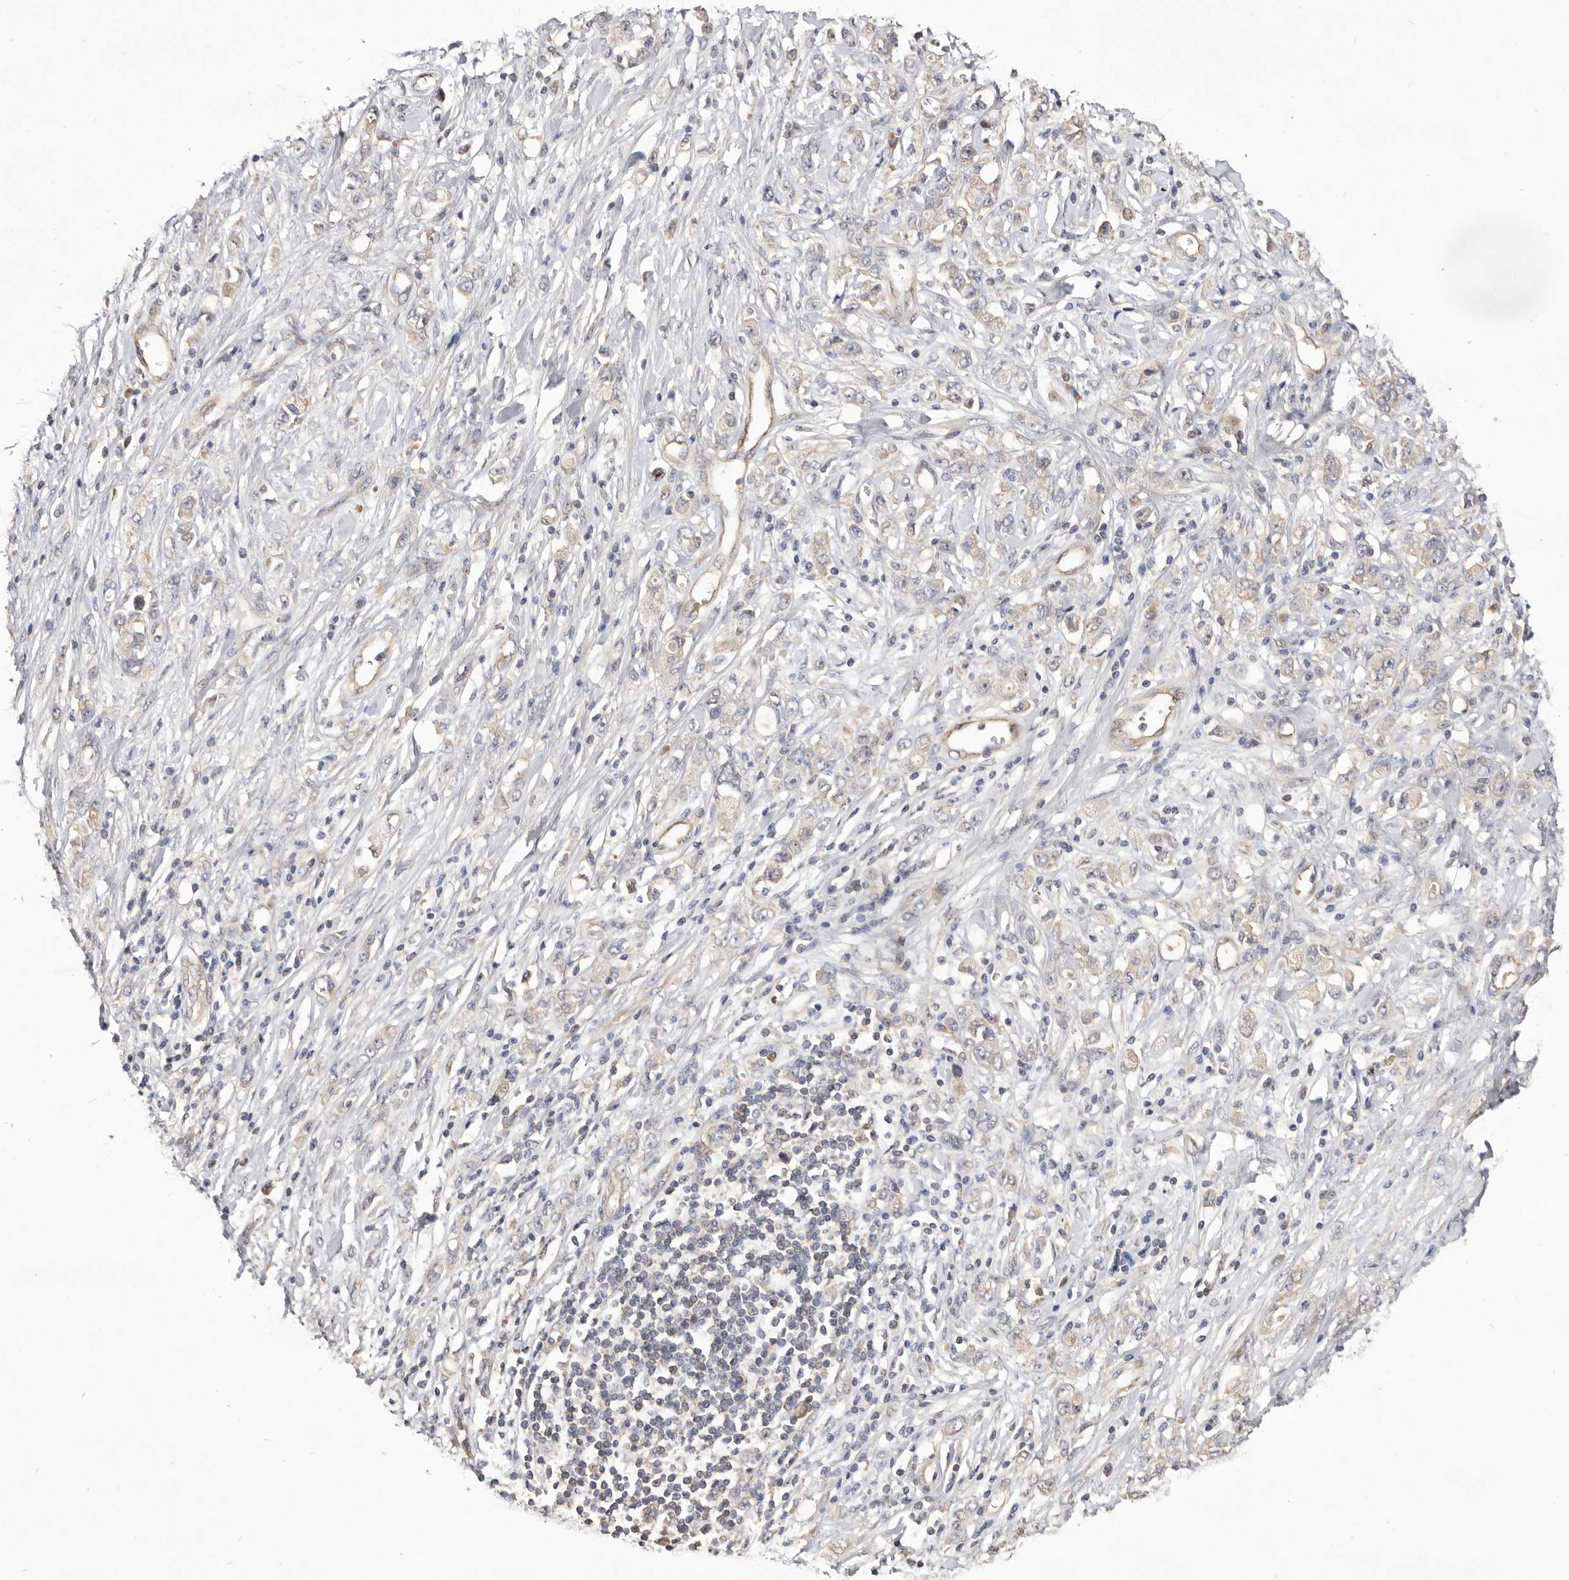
{"staining": {"intensity": "negative", "quantity": "none", "location": "none"}, "tissue": "stomach cancer", "cell_type": "Tumor cells", "image_type": "cancer", "snomed": [{"axis": "morphology", "description": "Adenocarcinoma, NOS"}, {"axis": "topography", "description": "Stomach"}], "caption": "This photomicrograph is of stomach cancer (adenocarcinoma) stained with immunohistochemistry (IHC) to label a protein in brown with the nuclei are counter-stained blue. There is no positivity in tumor cells.", "gene": "DOP1A", "patient": {"sex": "female", "age": 76}}